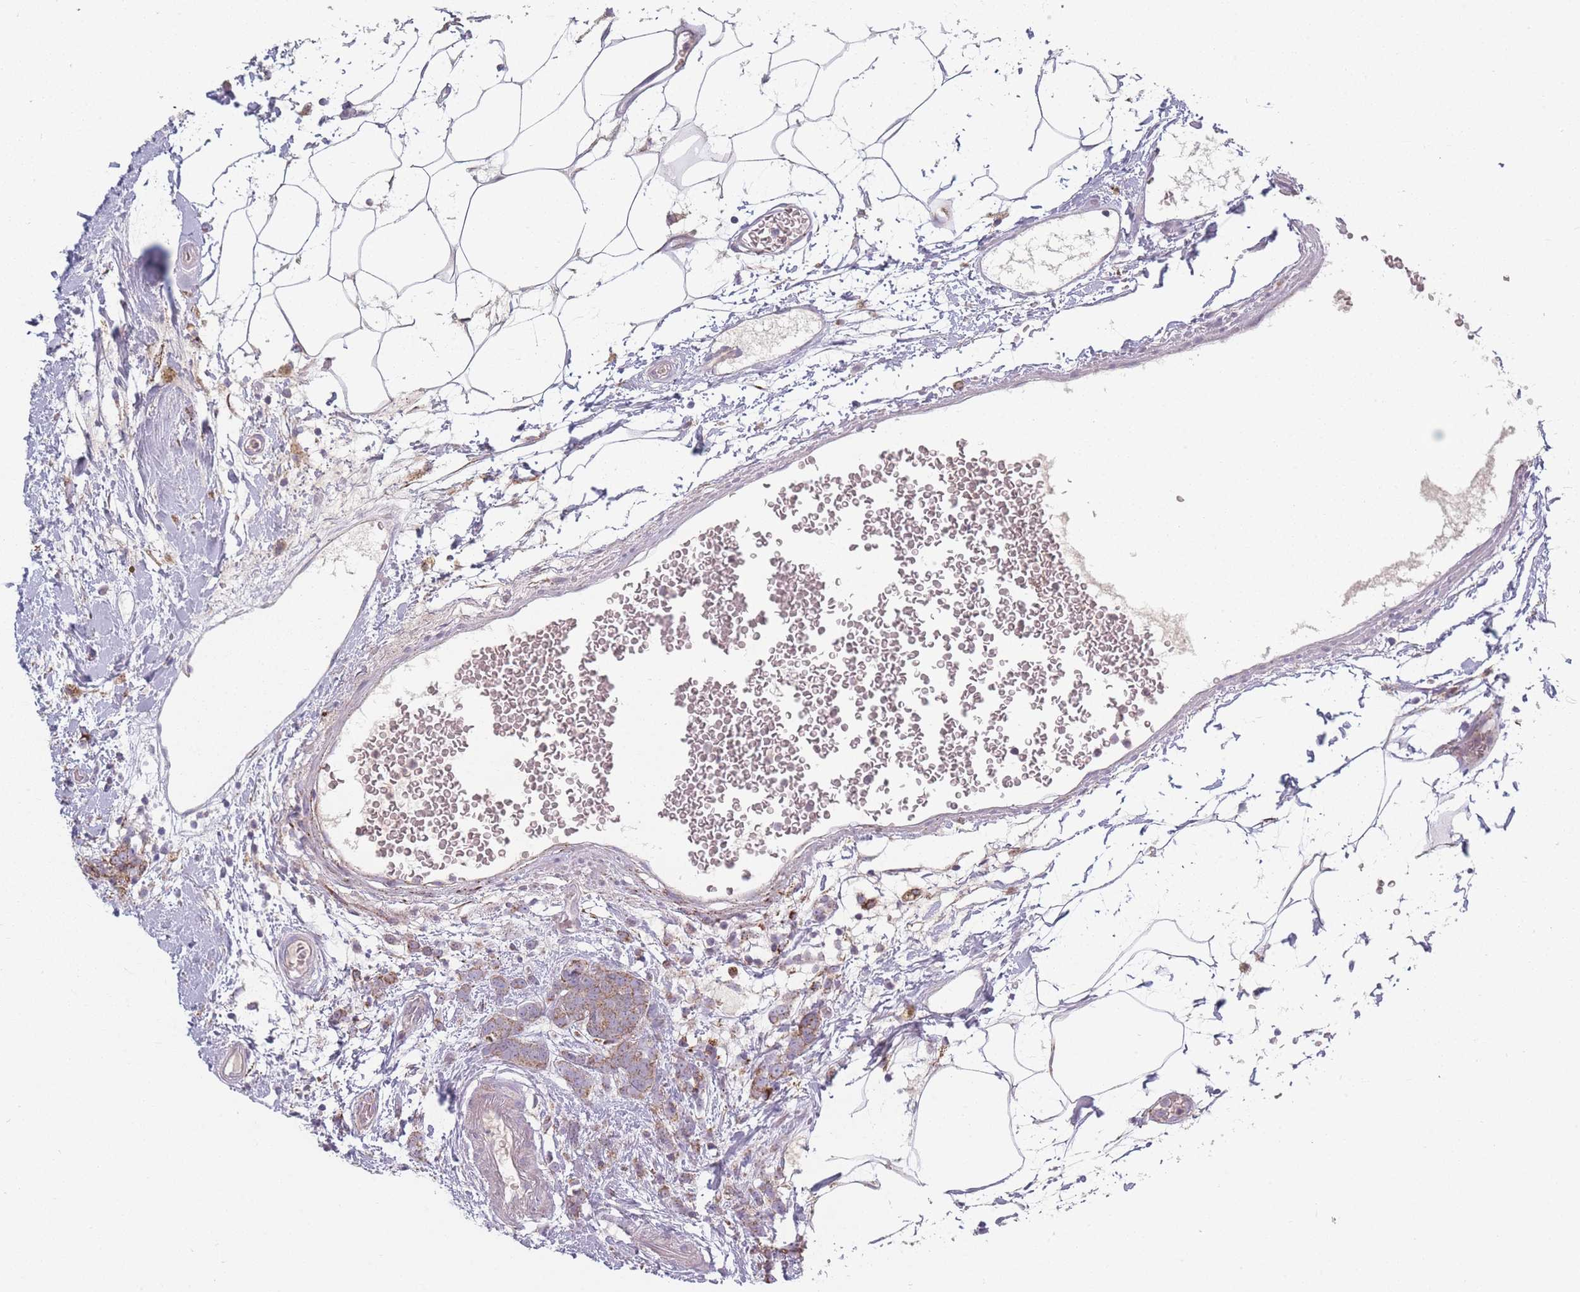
{"staining": {"intensity": "weak", "quantity": "25%-75%", "location": "cytoplasmic/membranous"}, "tissue": "breast cancer", "cell_type": "Tumor cells", "image_type": "cancer", "snomed": [{"axis": "morphology", "description": "Lobular carcinoma"}, {"axis": "topography", "description": "Breast"}], "caption": "The histopathology image shows staining of lobular carcinoma (breast), revealing weak cytoplasmic/membranous protein positivity (brown color) within tumor cells.", "gene": "PEX11B", "patient": {"sex": "female", "age": 58}}